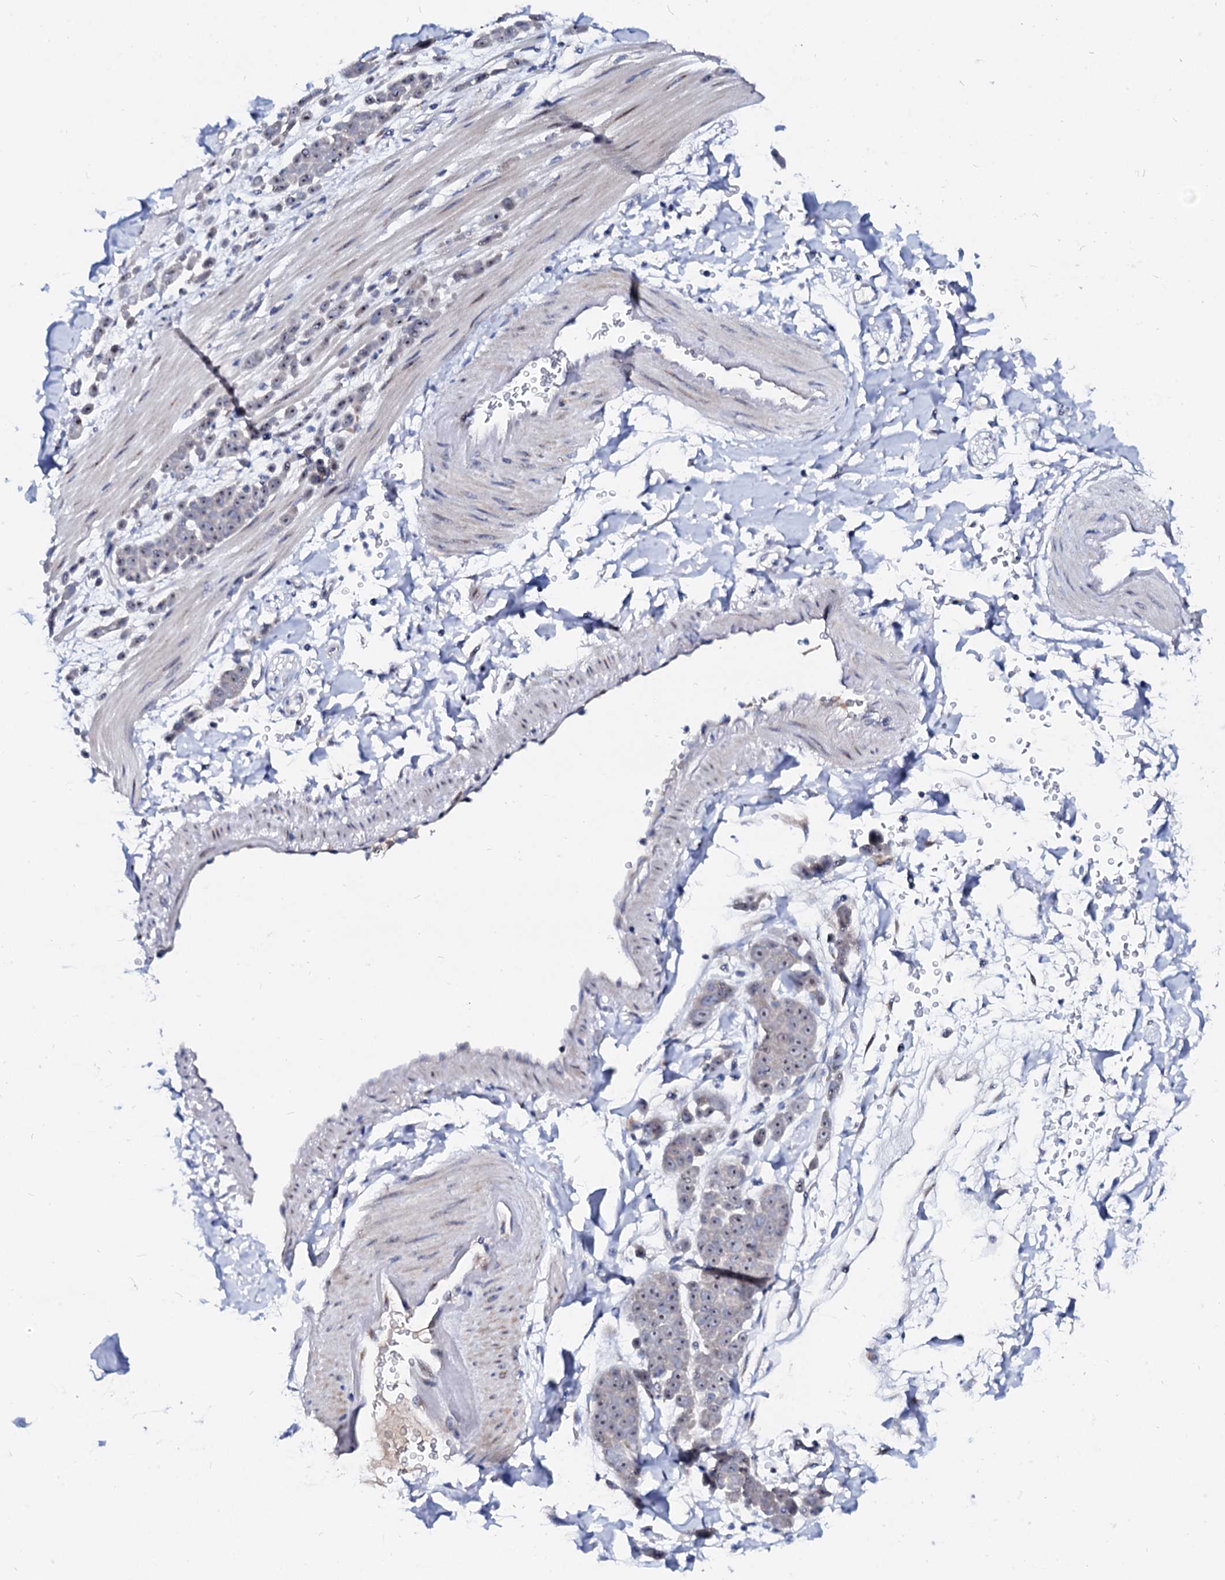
{"staining": {"intensity": "weak", "quantity": "<25%", "location": "nuclear"}, "tissue": "pancreatic cancer", "cell_type": "Tumor cells", "image_type": "cancer", "snomed": [{"axis": "morphology", "description": "Normal tissue, NOS"}, {"axis": "morphology", "description": "Adenocarcinoma, NOS"}, {"axis": "topography", "description": "Pancreas"}], "caption": "A high-resolution histopathology image shows IHC staining of adenocarcinoma (pancreatic), which exhibits no significant expression in tumor cells. (Stains: DAB (3,3'-diaminobenzidine) IHC with hematoxylin counter stain, Microscopy: brightfield microscopy at high magnification).", "gene": "BTBD16", "patient": {"sex": "female", "age": 64}}